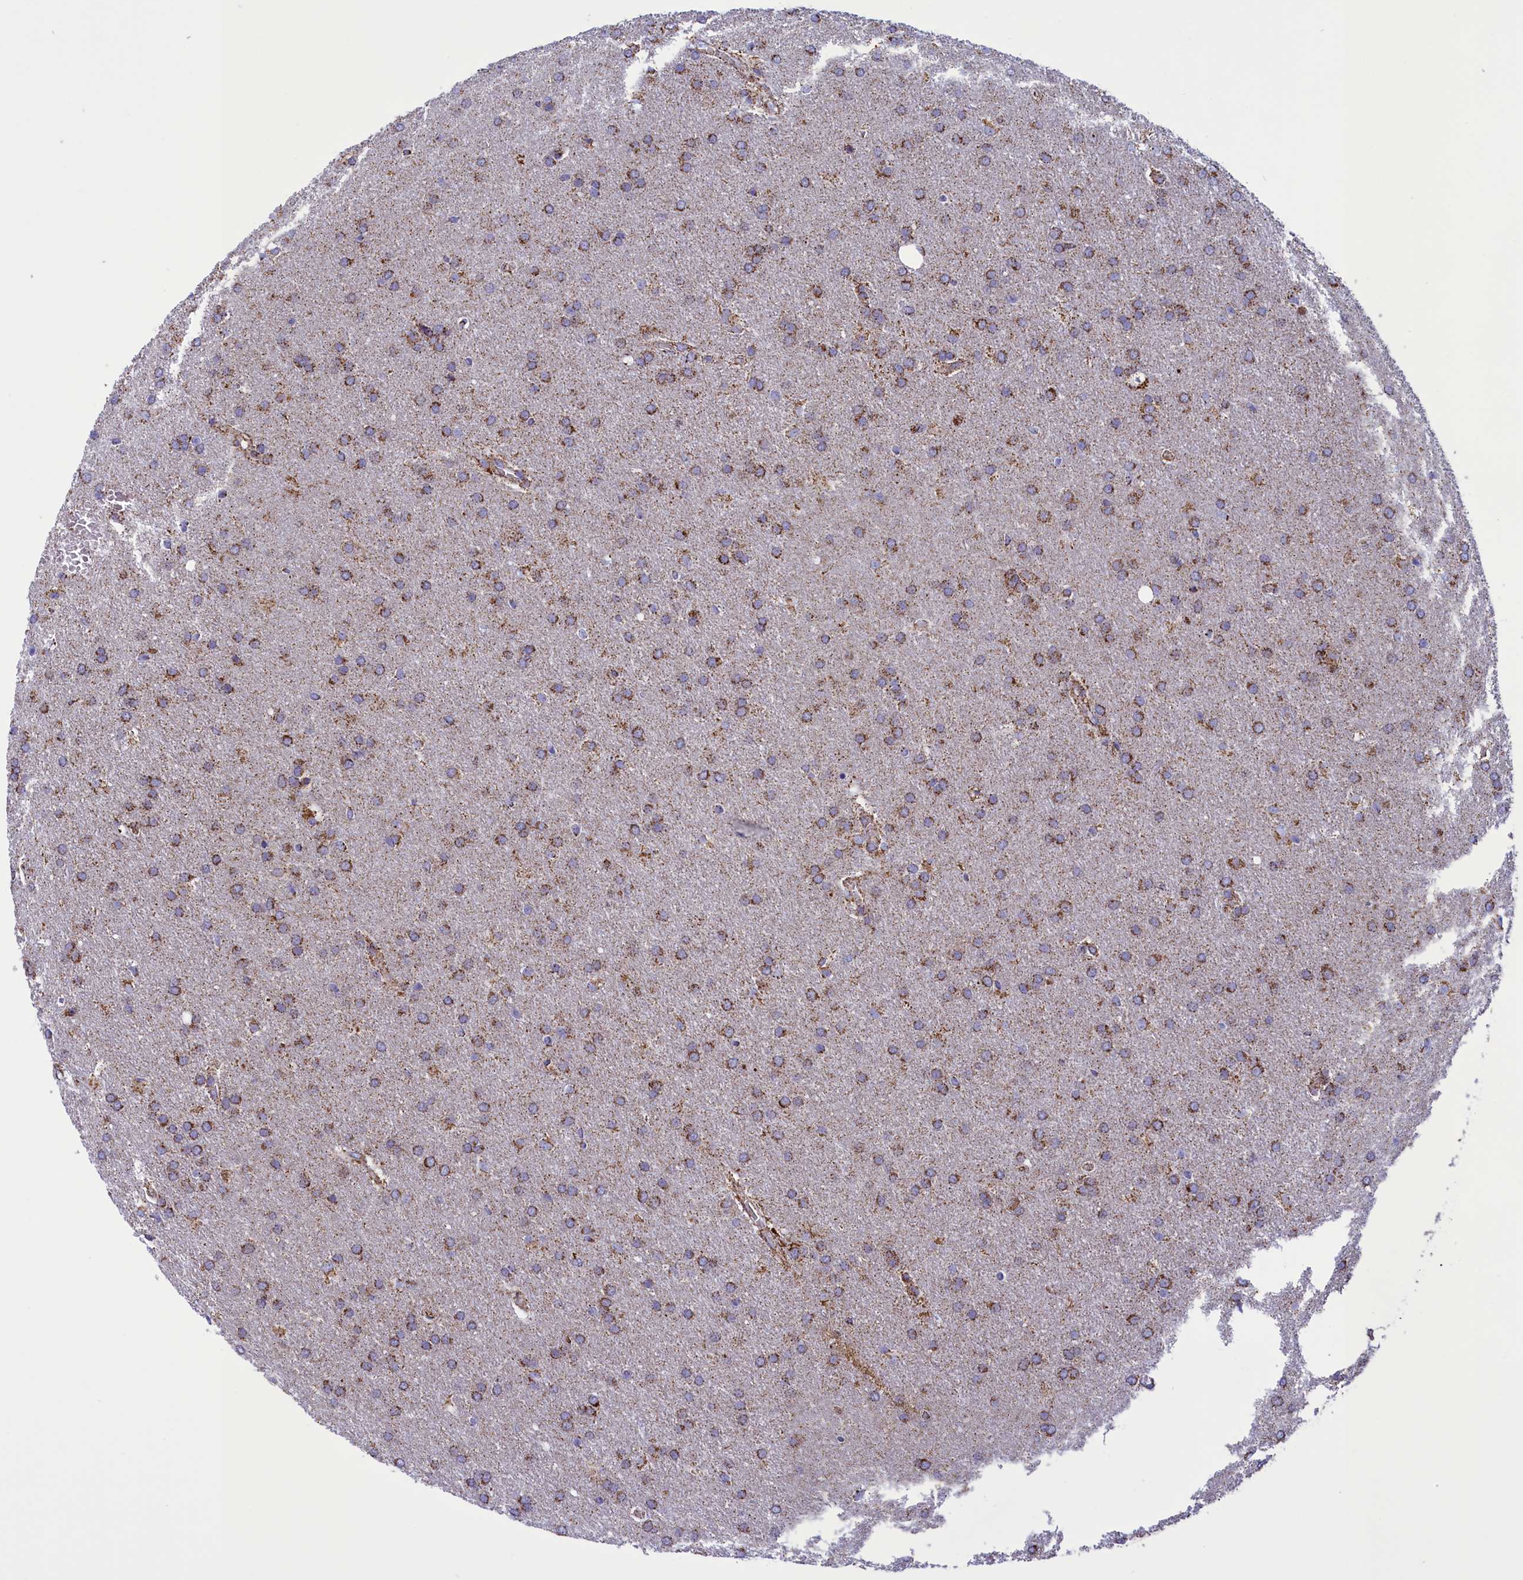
{"staining": {"intensity": "moderate", "quantity": ">75%", "location": "cytoplasmic/membranous"}, "tissue": "glioma", "cell_type": "Tumor cells", "image_type": "cancer", "snomed": [{"axis": "morphology", "description": "Glioma, malignant, Low grade"}, {"axis": "topography", "description": "Brain"}], "caption": "Glioma tissue reveals moderate cytoplasmic/membranous expression in approximately >75% of tumor cells, visualized by immunohistochemistry. The staining was performed using DAB to visualize the protein expression in brown, while the nuclei were stained in blue with hematoxylin (Magnification: 20x).", "gene": "ISOC2", "patient": {"sex": "female", "age": 32}}